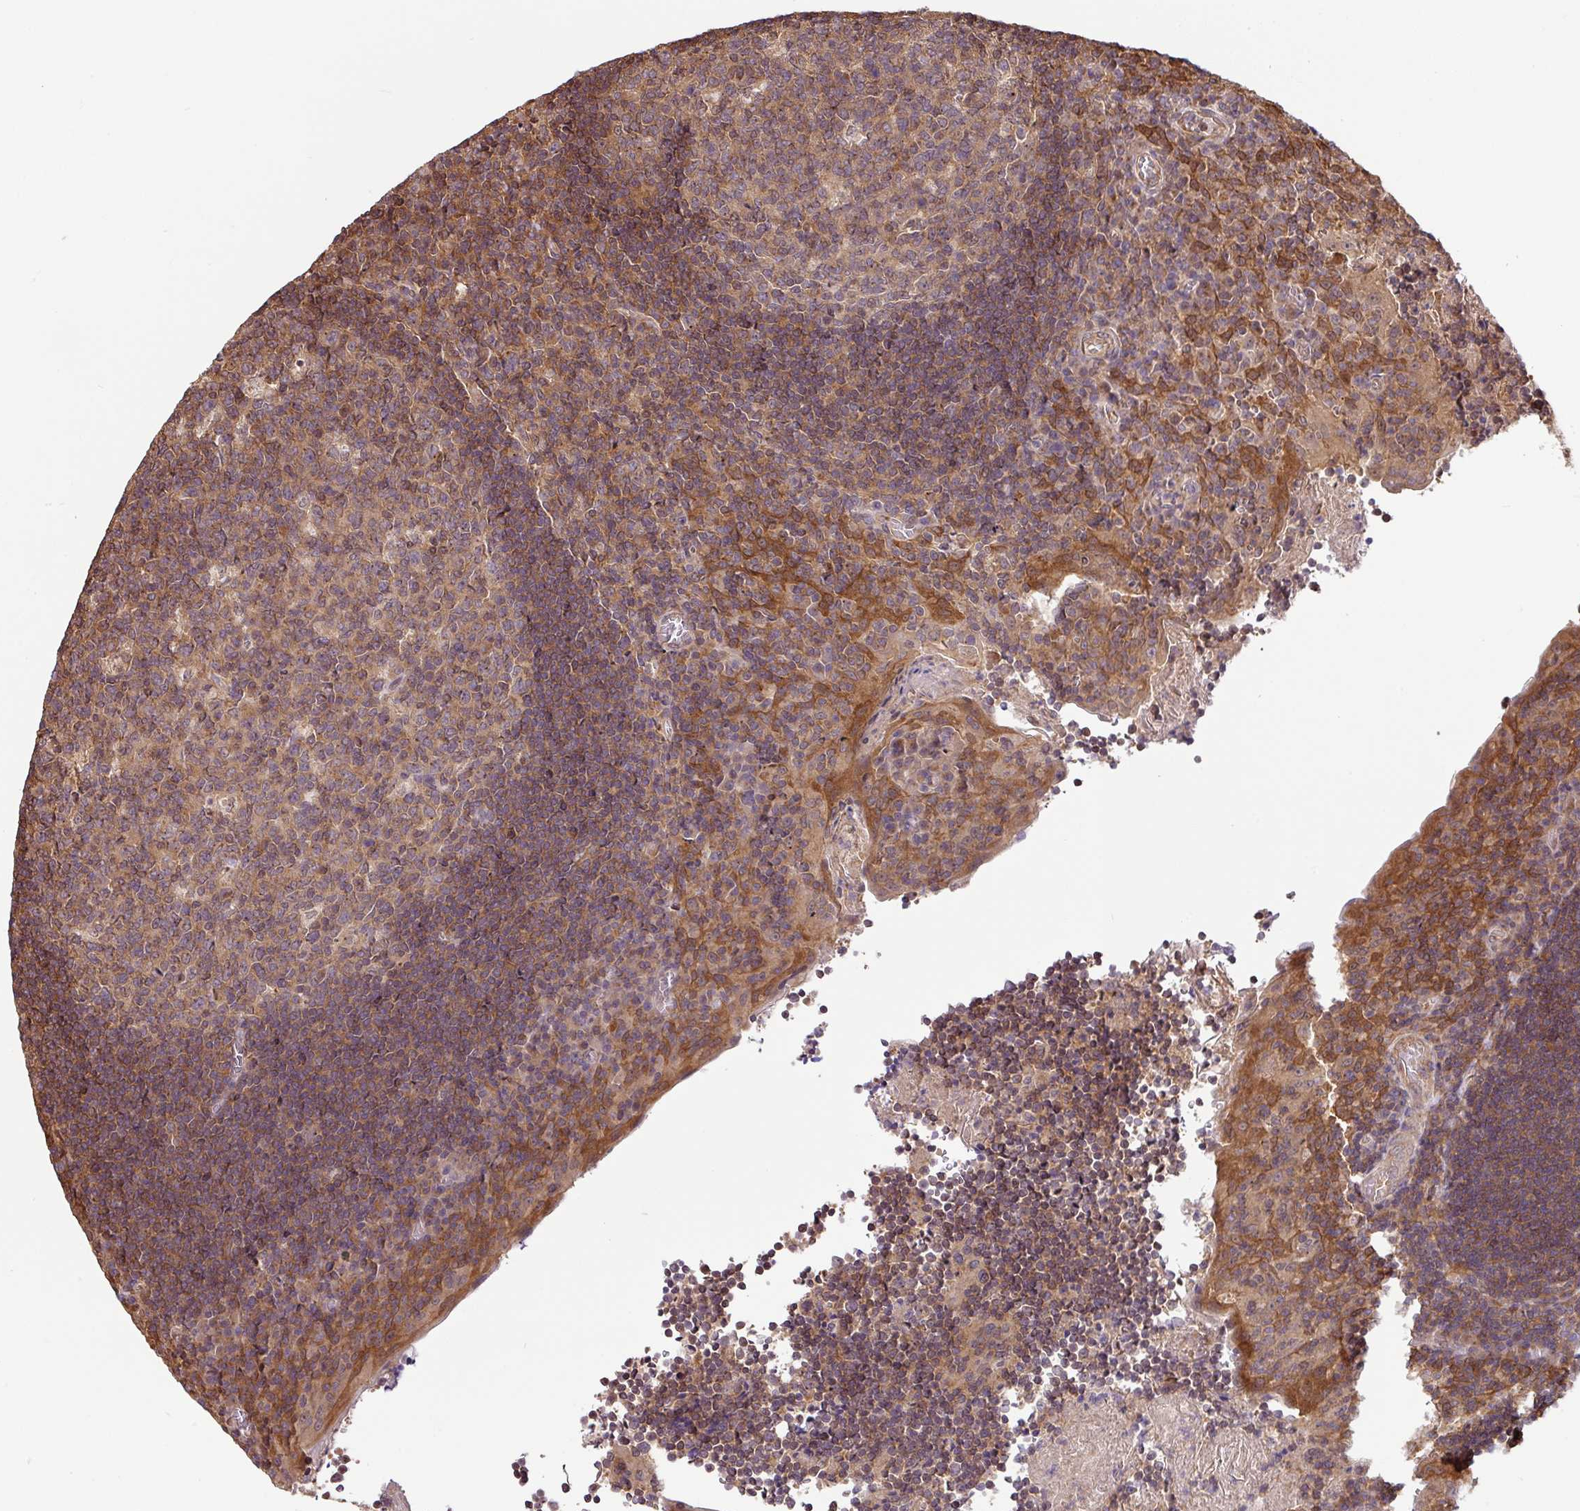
{"staining": {"intensity": "moderate", "quantity": "<25%", "location": "cytoplasmic/membranous"}, "tissue": "tonsil", "cell_type": "Germinal center cells", "image_type": "normal", "snomed": [{"axis": "morphology", "description": "Normal tissue, NOS"}, {"axis": "topography", "description": "Tonsil"}], "caption": "Brown immunohistochemical staining in normal human tonsil reveals moderate cytoplasmic/membranous positivity in about <25% of germinal center cells.", "gene": "SHB", "patient": {"sex": "male", "age": 17}}